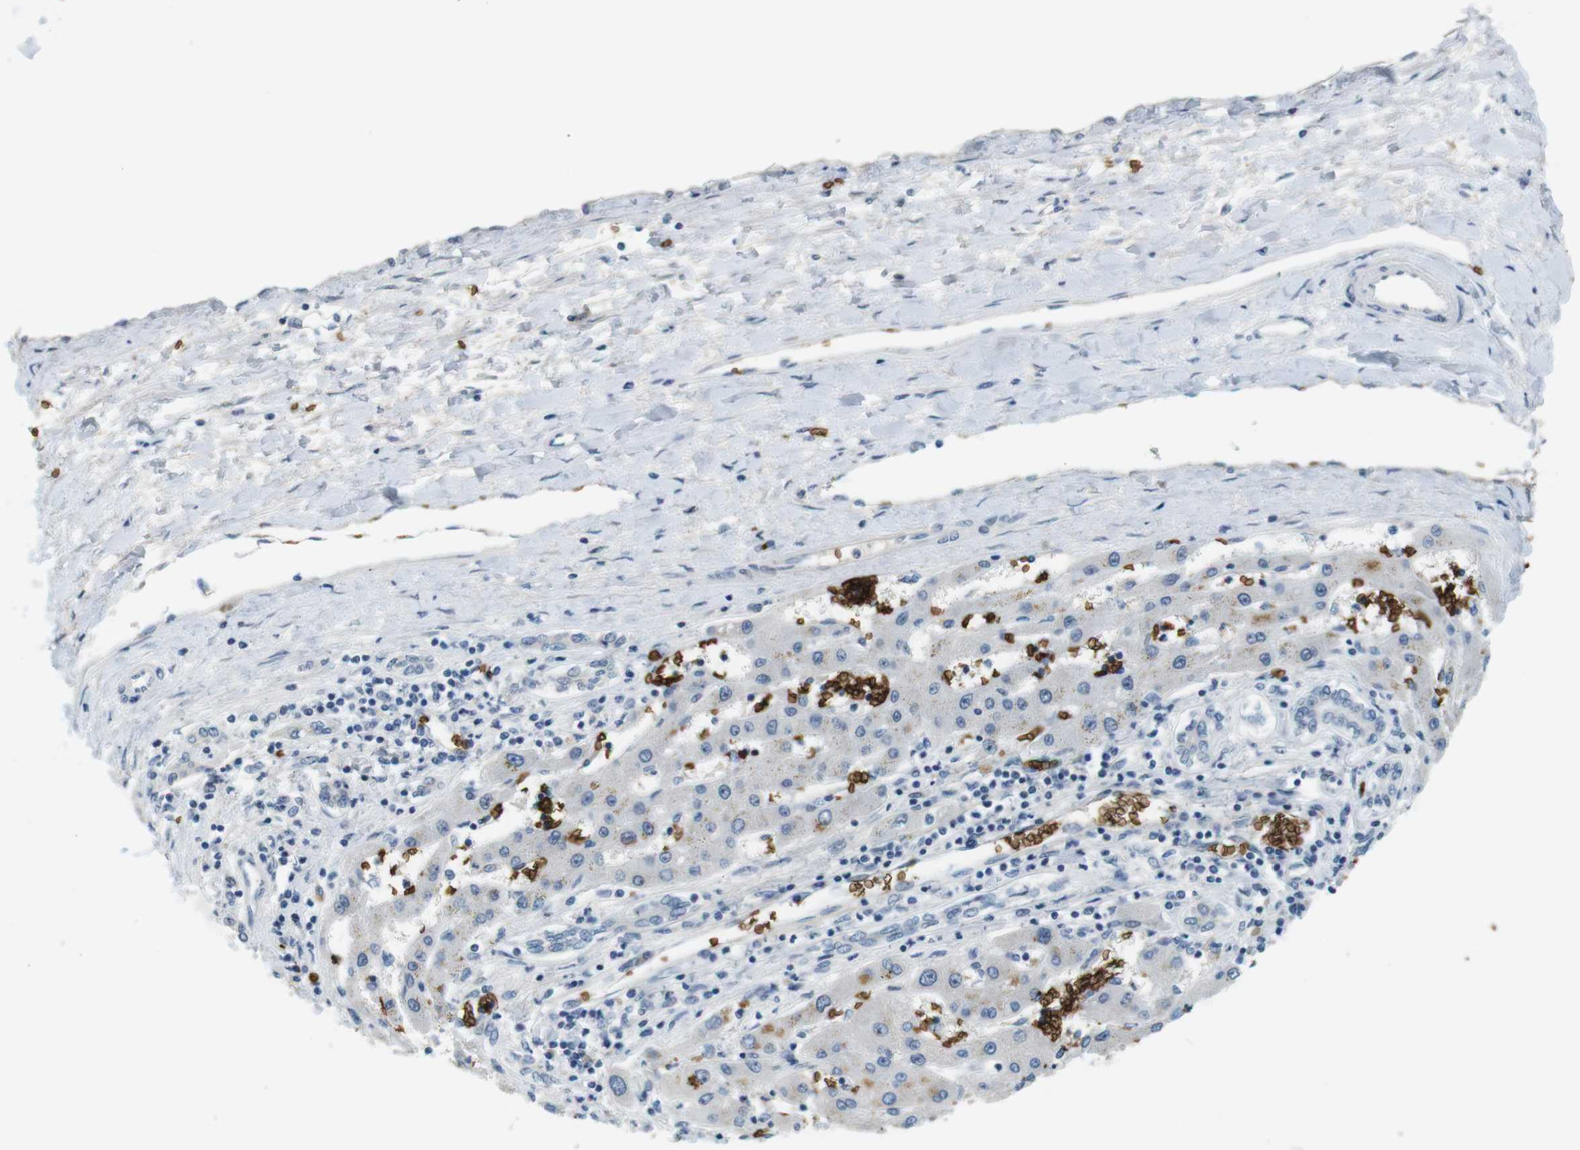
{"staining": {"intensity": "negative", "quantity": "none", "location": "none"}, "tissue": "liver cancer", "cell_type": "Tumor cells", "image_type": "cancer", "snomed": [{"axis": "morphology", "description": "Carcinoma, Hepatocellular, NOS"}, {"axis": "topography", "description": "Liver"}], "caption": "High power microscopy histopathology image of an immunohistochemistry (IHC) image of liver cancer, revealing no significant expression in tumor cells. The staining is performed using DAB brown chromogen with nuclei counter-stained in using hematoxylin.", "gene": "SLC4A1", "patient": {"sex": "female", "age": 61}}